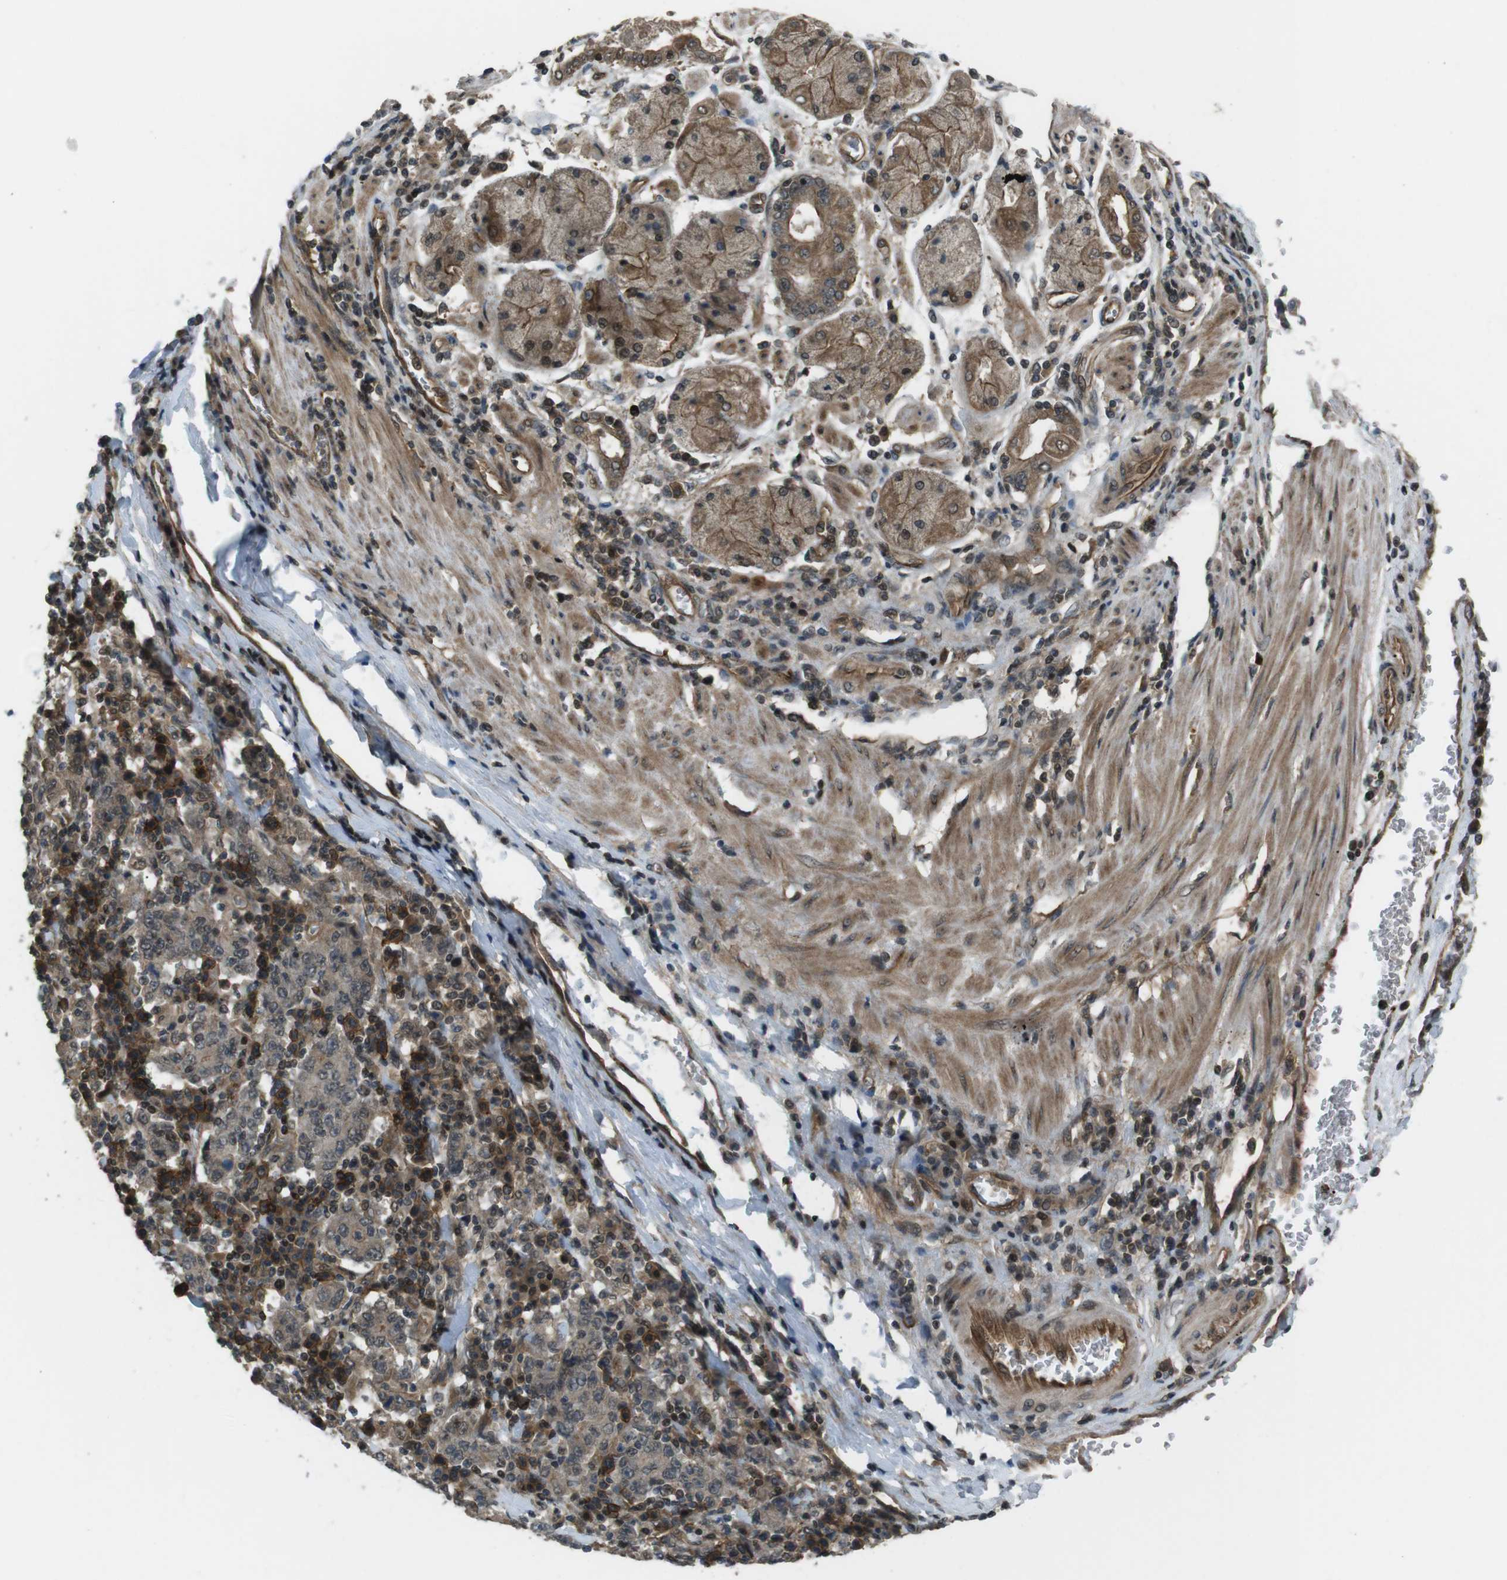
{"staining": {"intensity": "weak", "quantity": ">75%", "location": "cytoplasmic/membranous"}, "tissue": "stomach cancer", "cell_type": "Tumor cells", "image_type": "cancer", "snomed": [{"axis": "morphology", "description": "Normal tissue, NOS"}, {"axis": "morphology", "description": "Adenocarcinoma, NOS"}, {"axis": "topography", "description": "Stomach, upper"}, {"axis": "topography", "description": "Stomach"}], "caption": "There is low levels of weak cytoplasmic/membranous staining in tumor cells of adenocarcinoma (stomach), as demonstrated by immunohistochemical staining (brown color).", "gene": "TIAM2", "patient": {"sex": "male", "age": 59}}